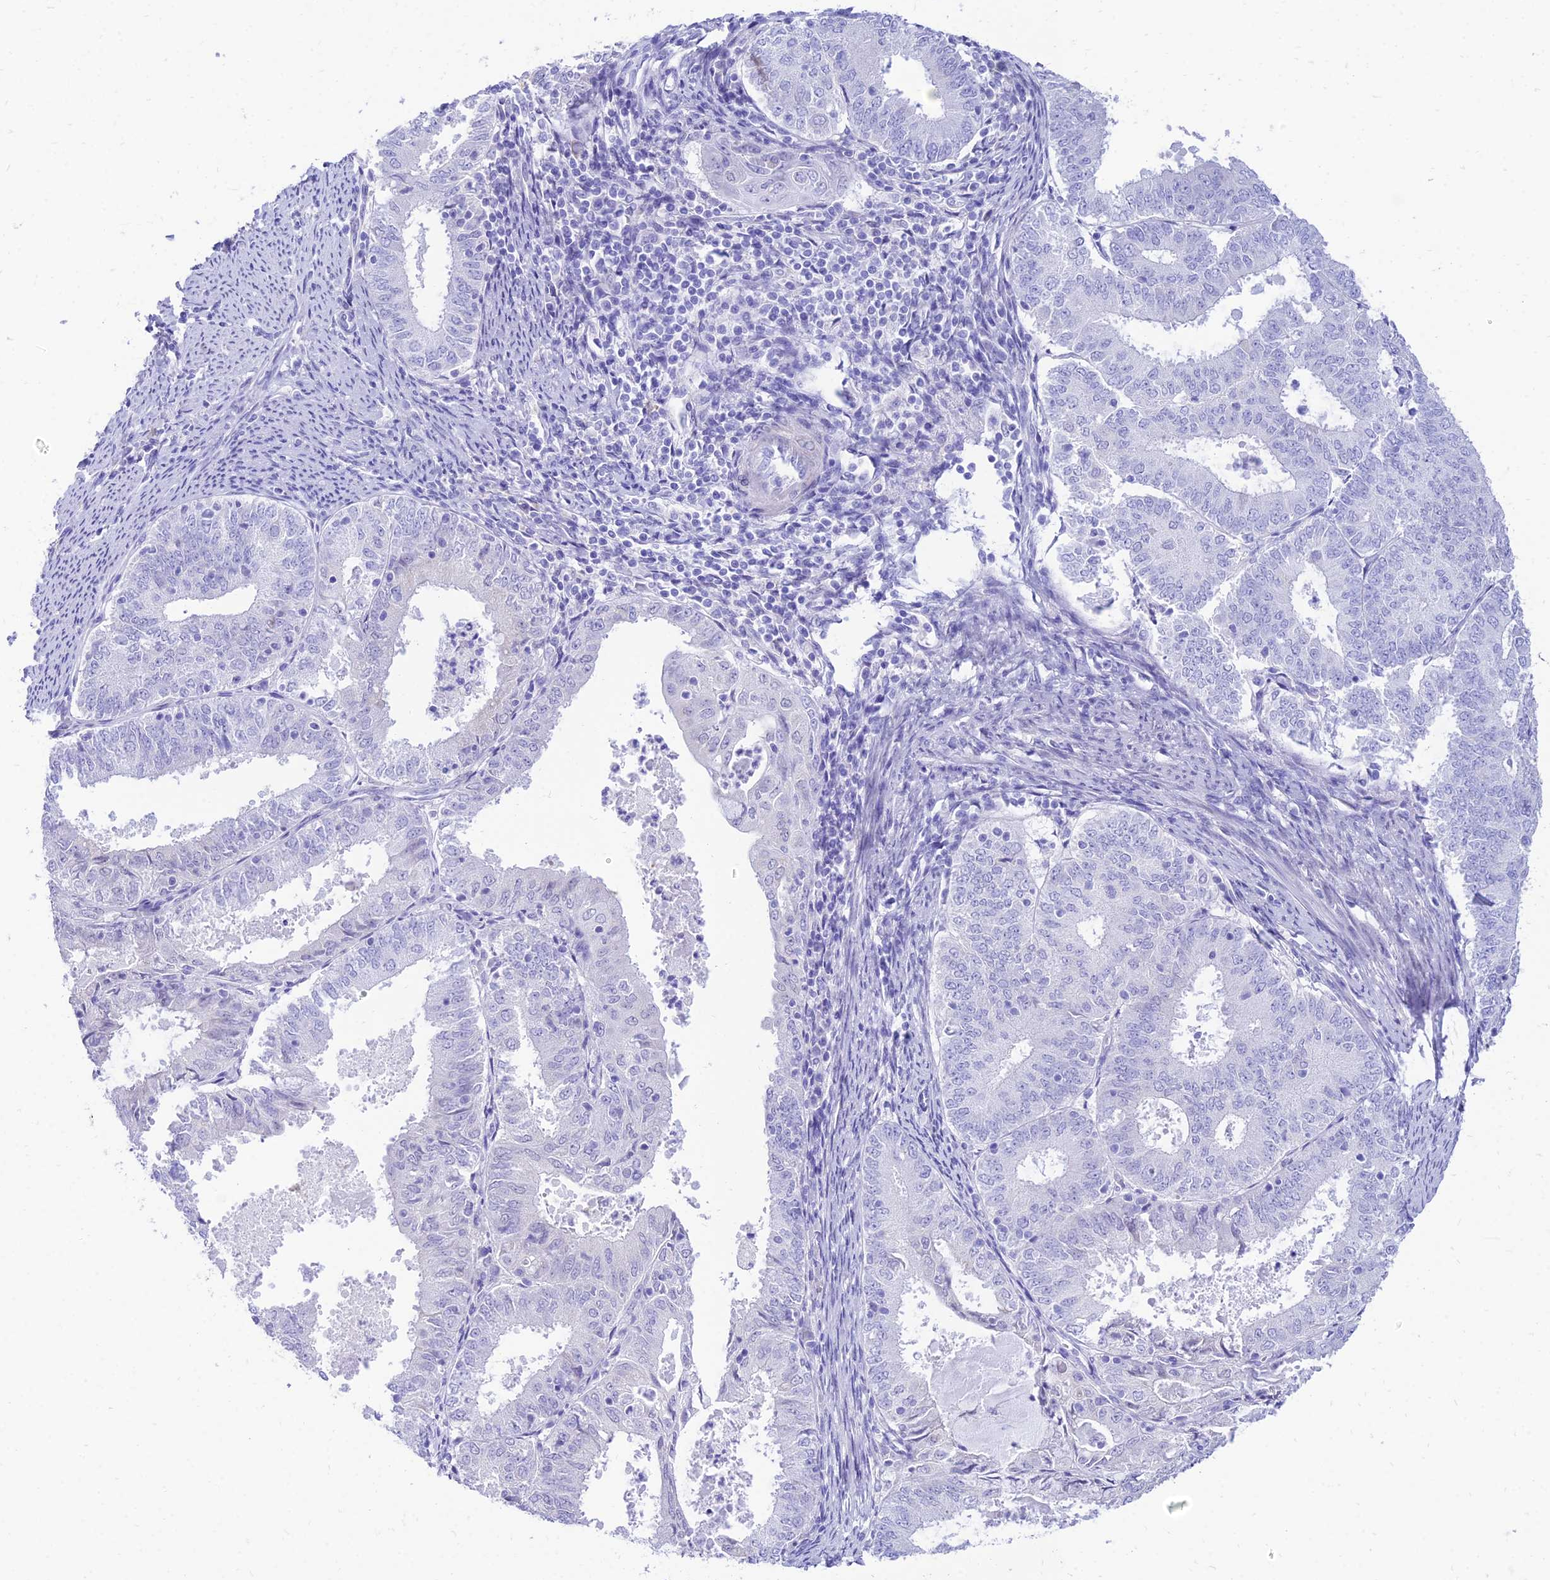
{"staining": {"intensity": "negative", "quantity": "none", "location": "none"}, "tissue": "endometrial cancer", "cell_type": "Tumor cells", "image_type": "cancer", "snomed": [{"axis": "morphology", "description": "Adenocarcinoma, NOS"}, {"axis": "topography", "description": "Endometrium"}], "caption": "Endometrial cancer was stained to show a protein in brown. There is no significant expression in tumor cells.", "gene": "TAC3", "patient": {"sex": "female", "age": 57}}